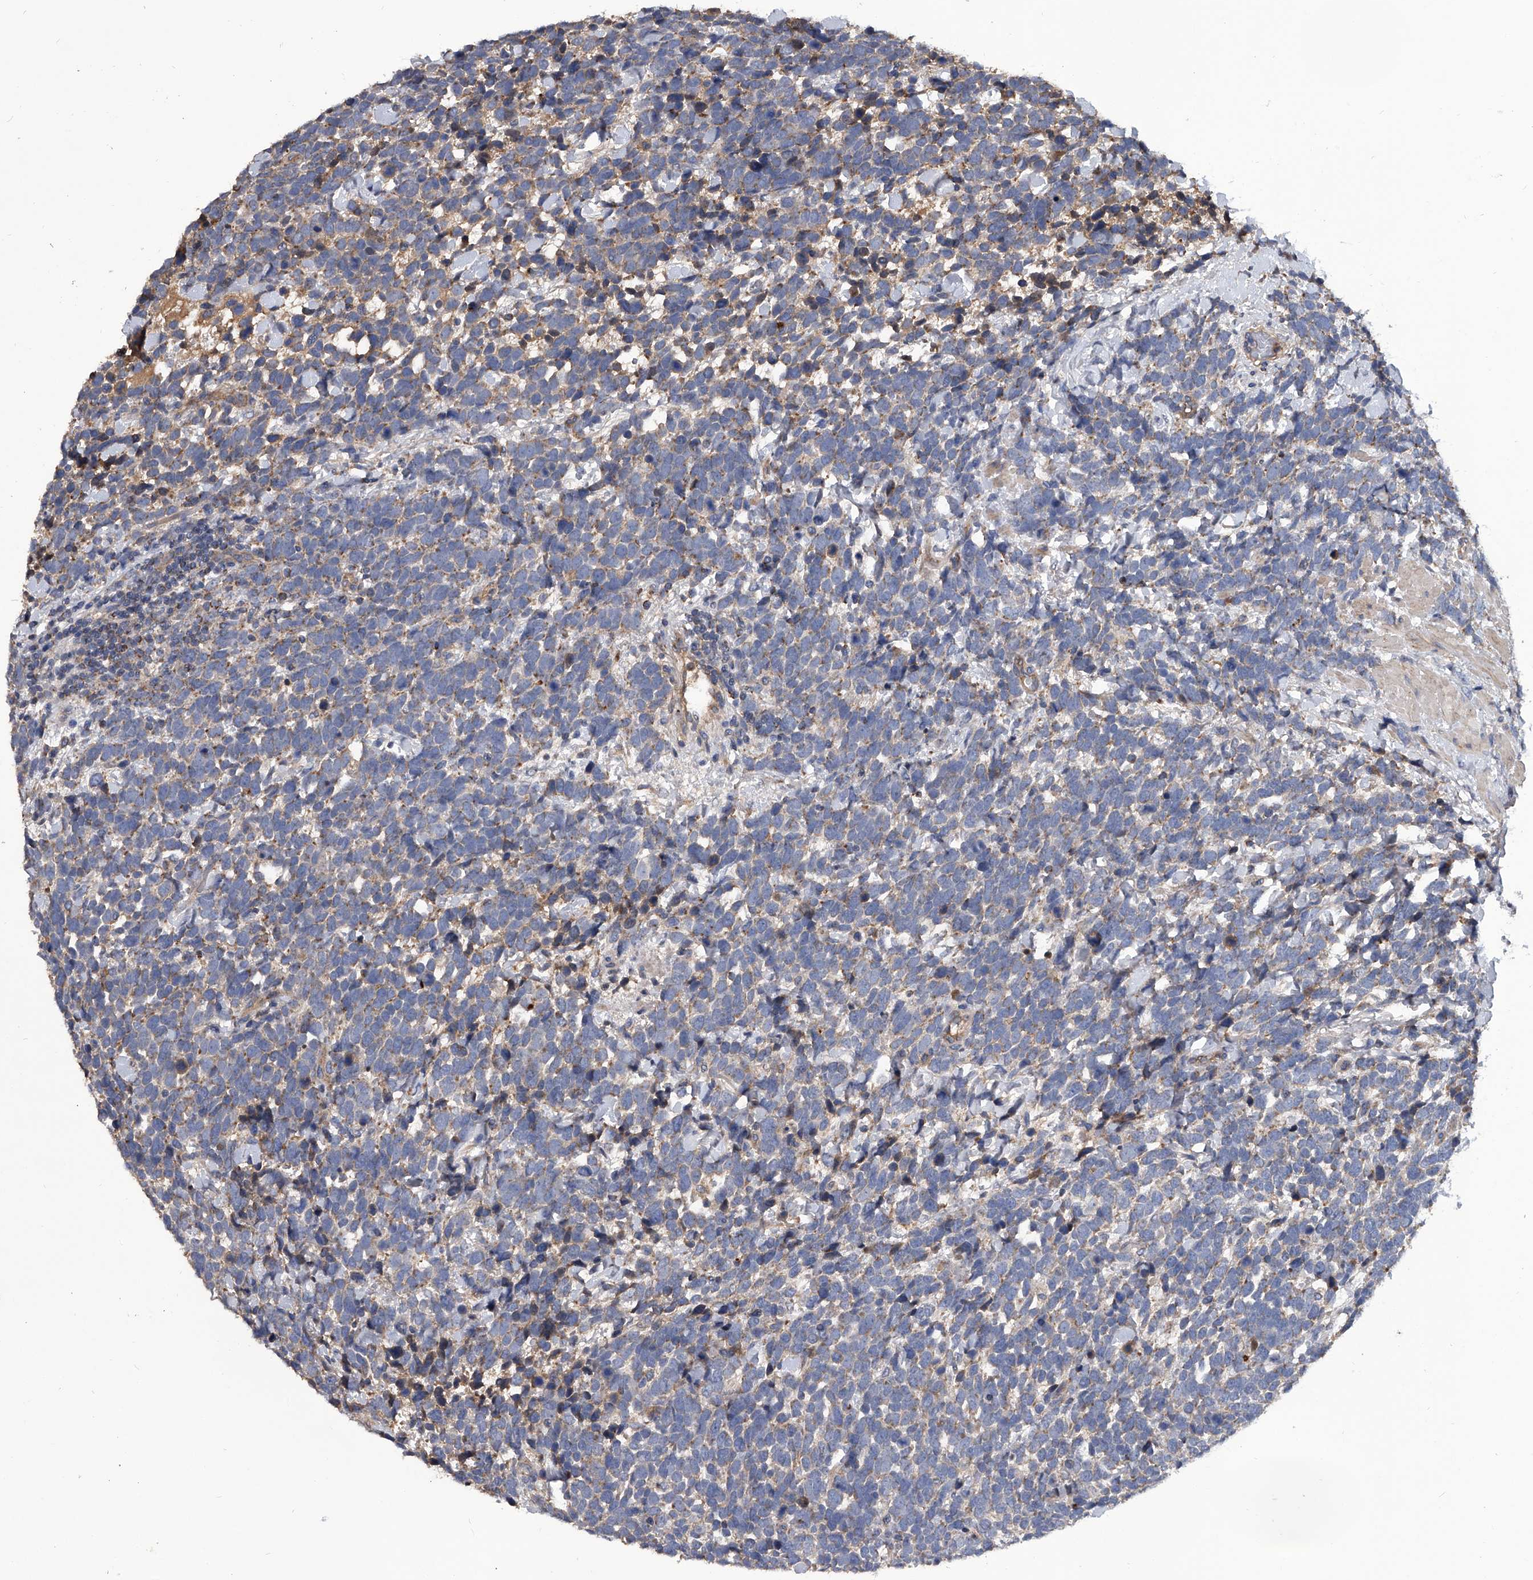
{"staining": {"intensity": "weak", "quantity": "25%-75%", "location": "cytoplasmic/membranous"}, "tissue": "urothelial cancer", "cell_type": "Tumor cells", "image_type": "cancer", "snomed": [{"axis": "morphology", "description": "Urothelial carcinoma, High grade"}, {"axis": "topography", "description": "Urinary bladder"}], "caption": "Immunohistochemistry (IHC) (DAB) staining of human urothelial cancer shows weak cytoplasmic/membranous protein positivity in approximately 25%-75% of tumor cells.", "gene": "NRP1", "patient": {"sex": "female", "age": 82}}